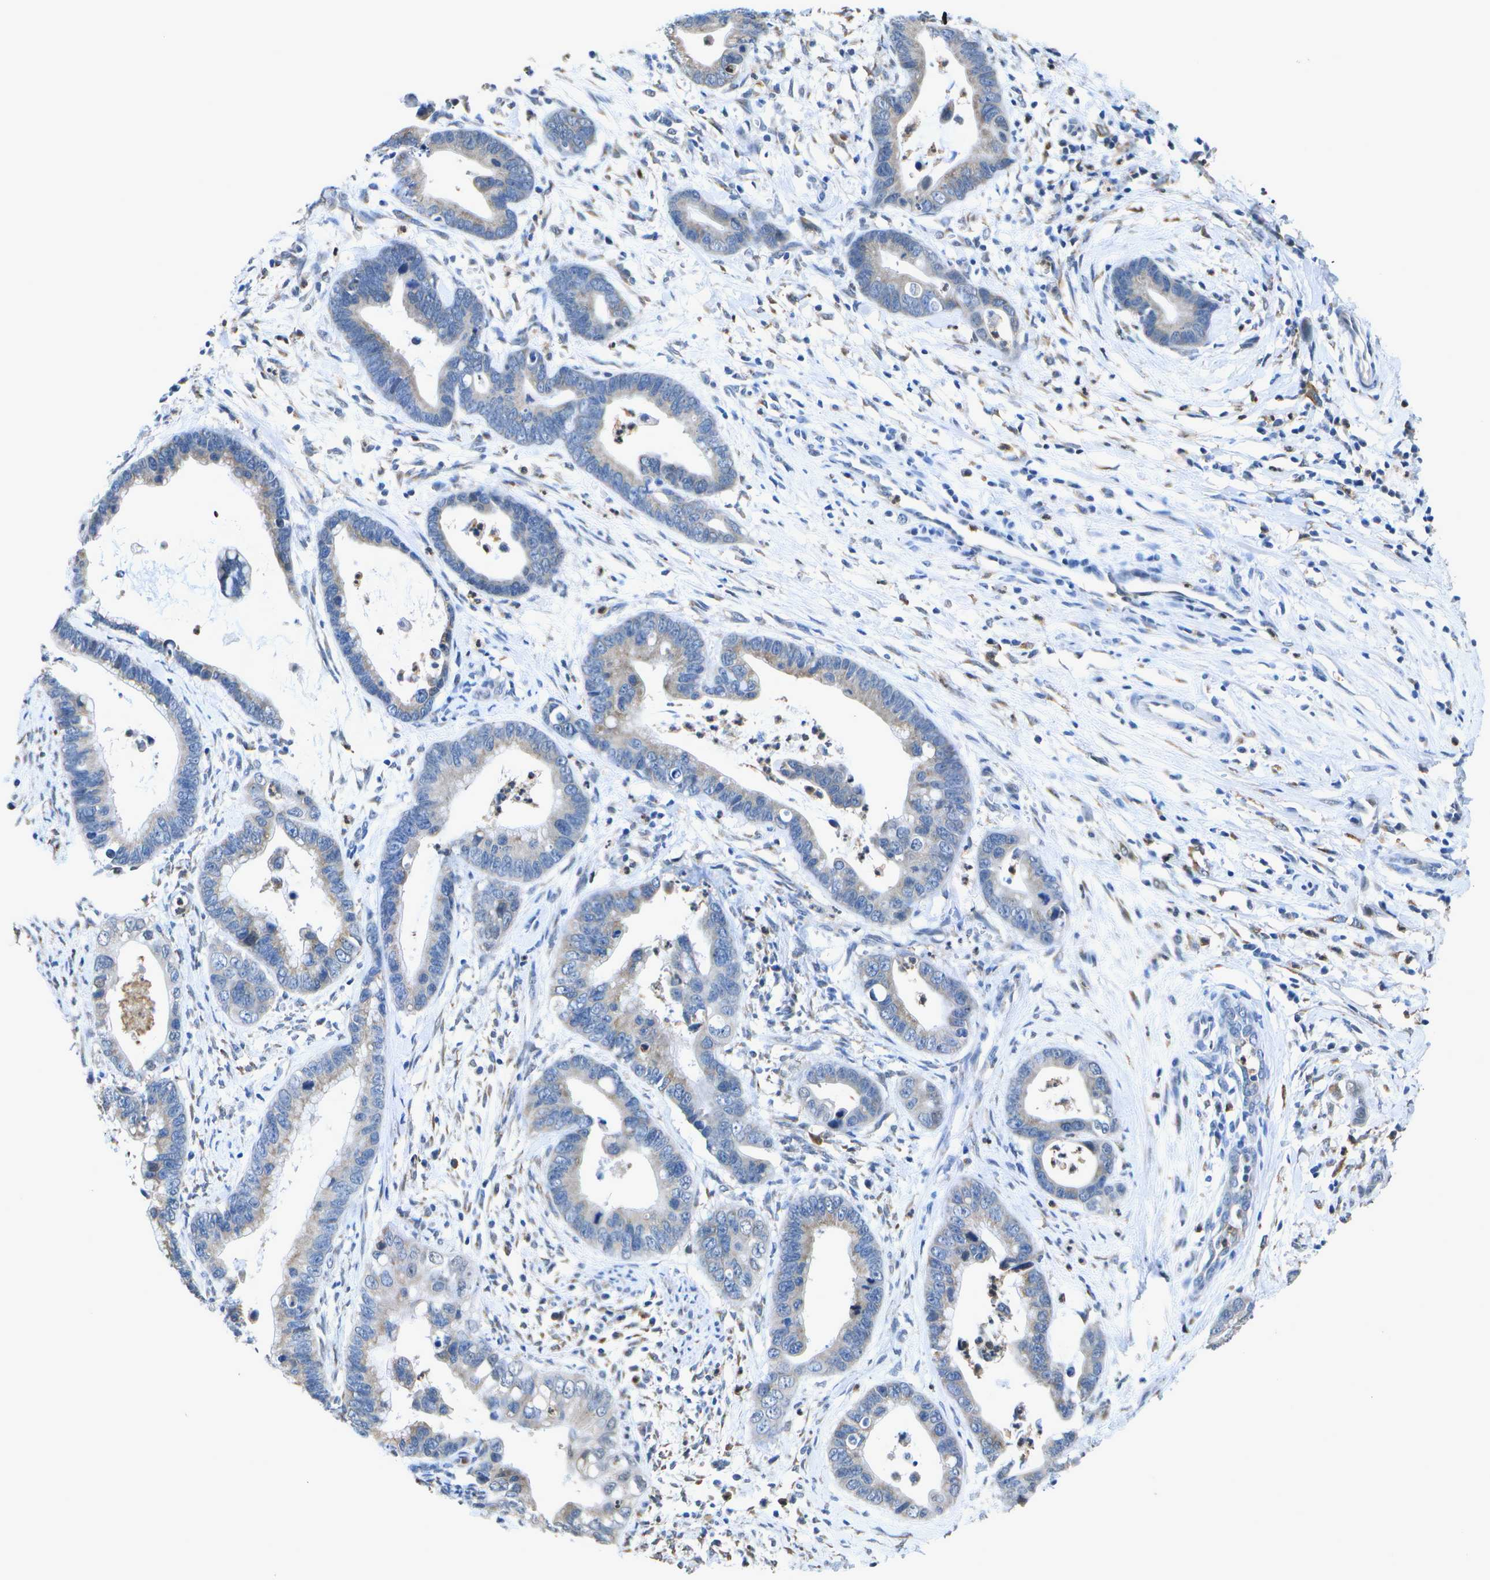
{"staining": {"intensity": "moderate", "quantity": "<25%", "location": "cytoplasmic/membranous"}, "tissue": "cervical cancer", "cell_type": "Tumor cells", "image_type": "cancer", "snomed": [{"axis": "morphology", "description": "Adenocarcinoma, NOS"}, {"axis": "topography", "description": "Cervix"}], "caption": "Immunohistochemical staining of human adenocarcinoma (cervical) shows low levels of moderate cytoplasmic/membranous protein expression in about <25% of tumor cells.", "gene": "DSE", "patient": {"sex": "female", "age": 44}}